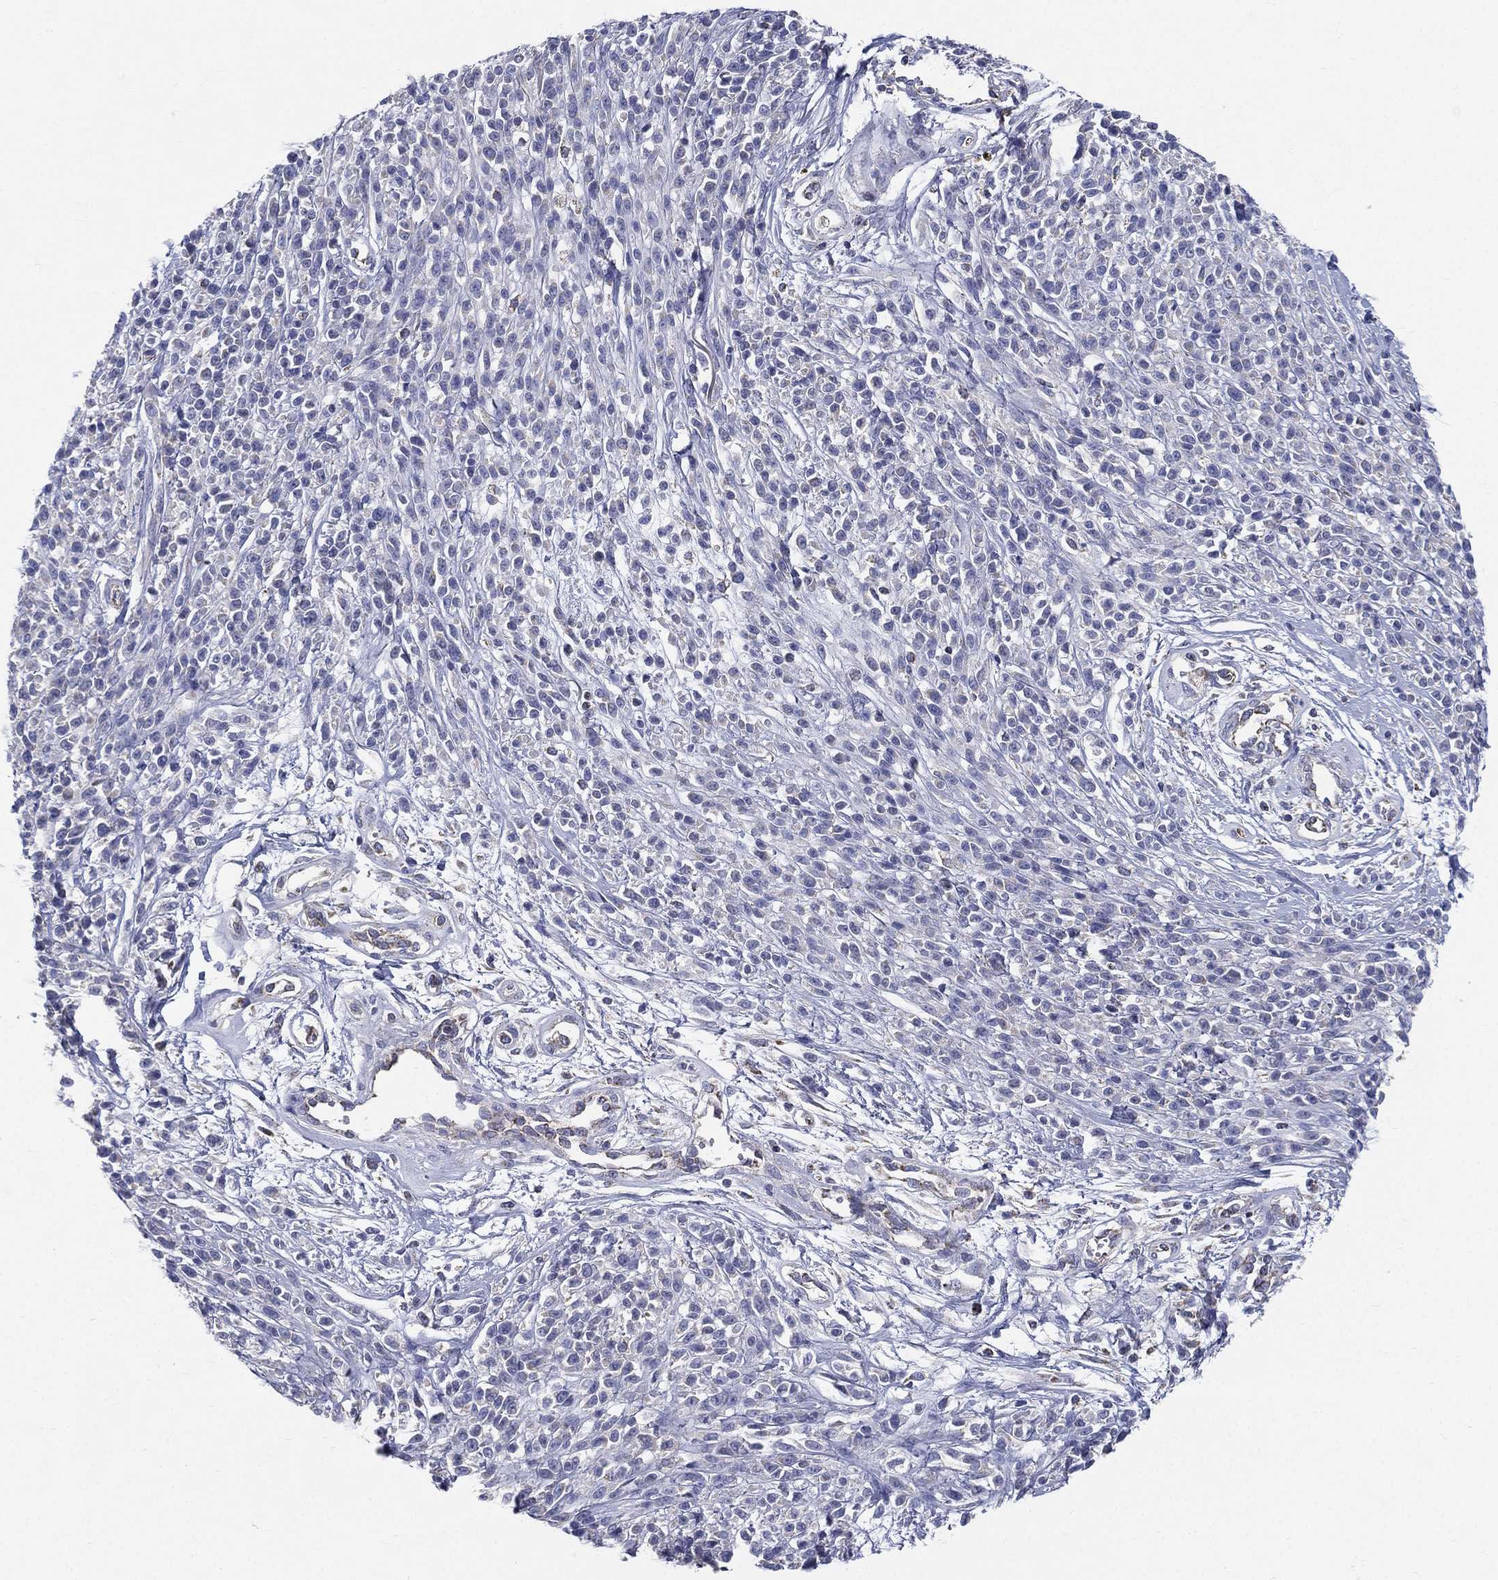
{"staining": {"intensity": "negative", "quantity": "none", "location": "none"}, "tissue": "melanoma", "cell_type": "Tumor cells", "image_type": "cancer", "snomed": [{"axis": "morphology", "description": "Malignant melanoma, NOS"}, {"axis": "topography", "description": "Skin"}, {"axis": "topography", "description": "Skin of trunk"}], "caption": "High magnification brightfield microscopy of melanoma stained with DAB (brown) and counterstained with hematoxylin (blue): tumor cells show no significant positivity.", "gene": "PWWP3A", "patient": {"sex": "male", "age": 74}}